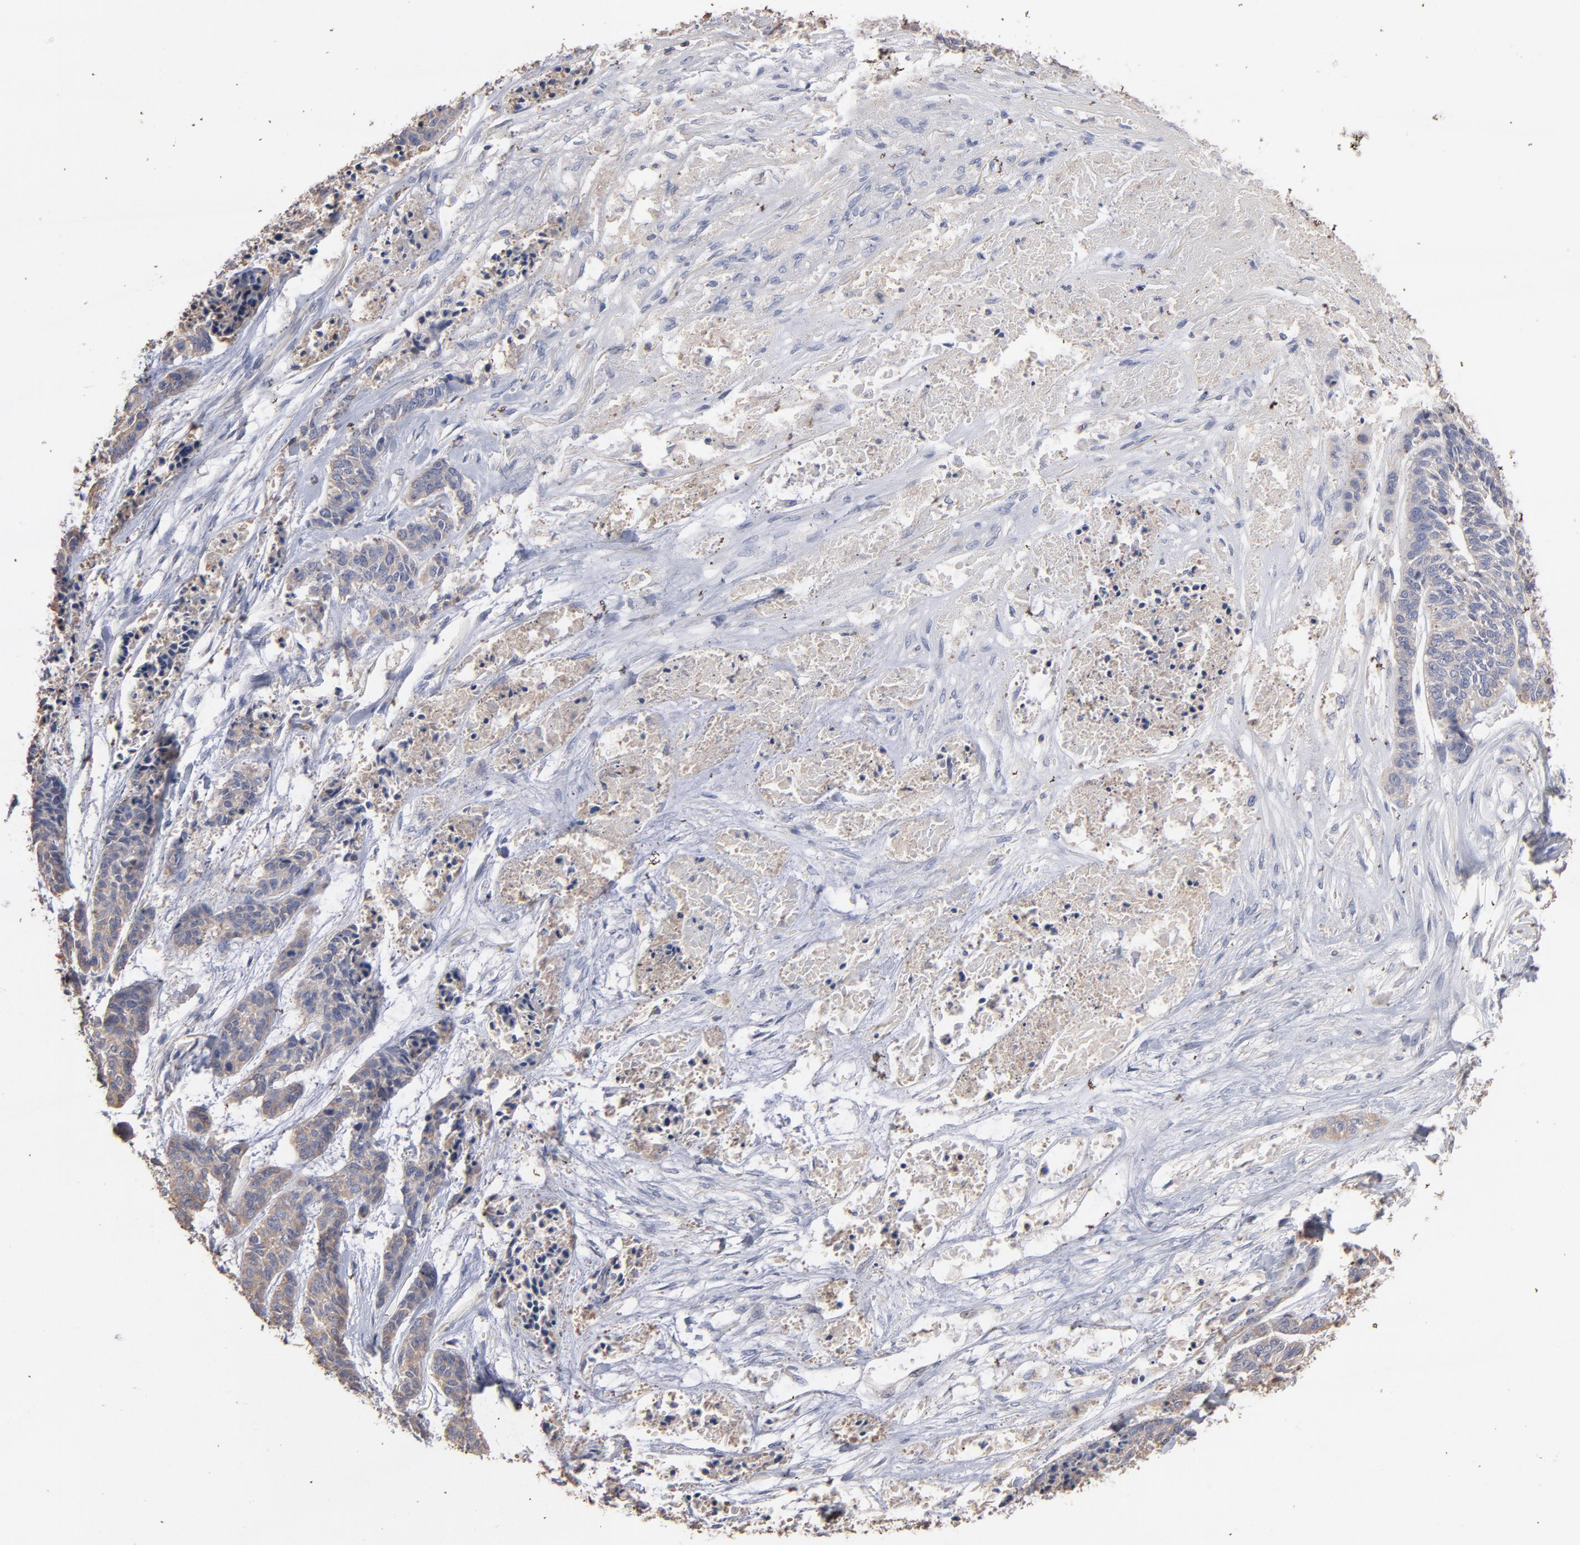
{"staining": {"intensity": "moderate", "quantity": ">75%", "location": "cytoplasmic/membranous"}, "tissue": "skin cancer", "cell_type": "Tumor cells", "image_type": "cancer", "snomed": [{"axis": "morphology", "description": "Basal cell carcinoma"}, {"axis": "topography", "description": "Skin"}], "caption": "Tumor cells demonstrate medium levels of moderate cytoplasmic/membranous staining in about >75% of cells in basal cell carcinoma (skin).", "gene": "TANGO2", "patient": {"sex": "female", "age": 64}}